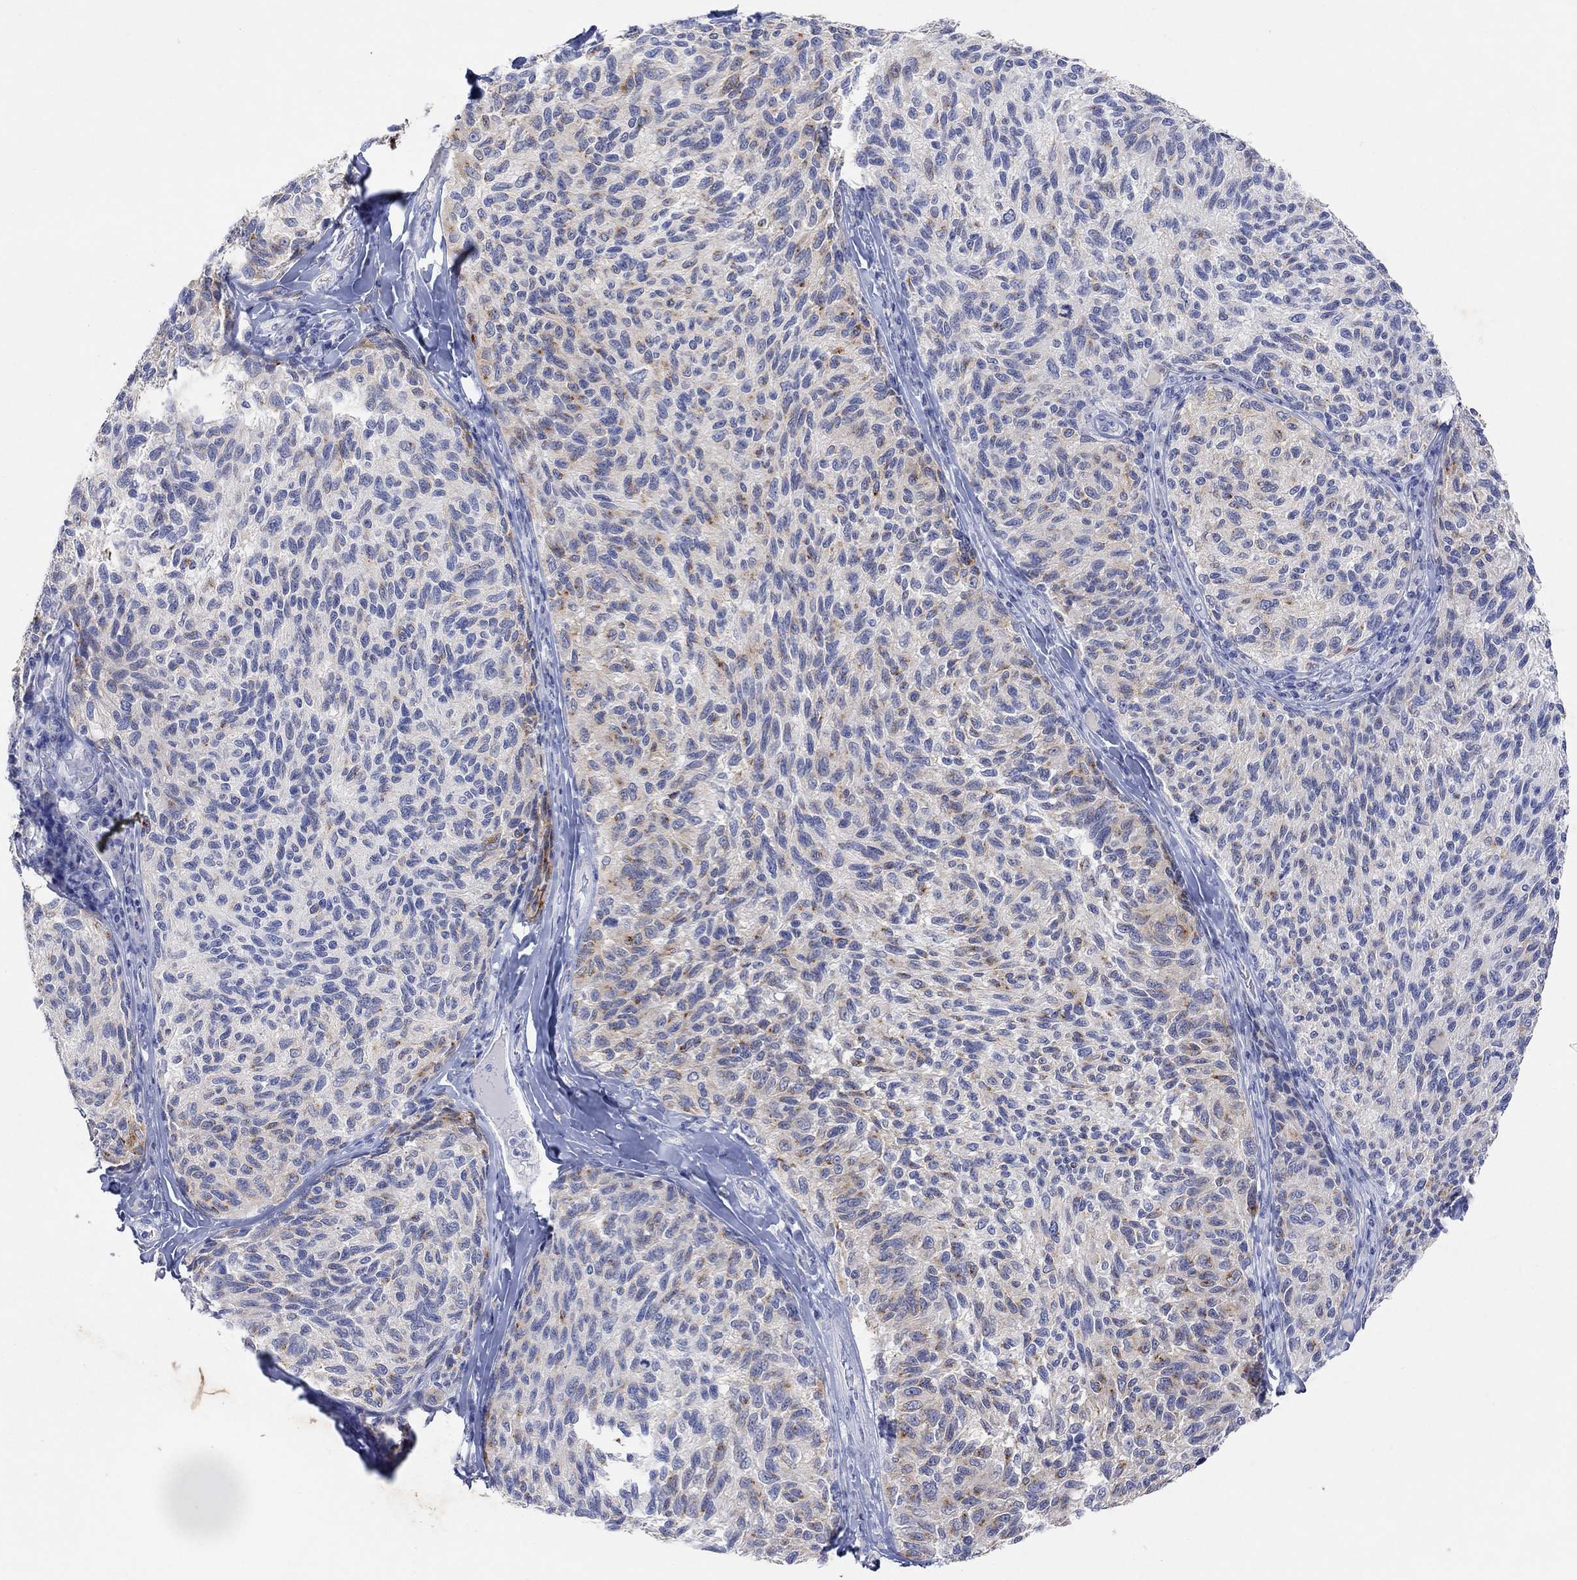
{"staining": {"intensity": "negative", "quantity": "none", "location": "none"}, "tissue": "melanoma", "cell_type": "Tumor cells", "image_type": "cancer", "snomed": [{"axis": "morphology", "description": "Malignant melanoma, NOS"}, {"axis": "topography", "description": "Skin"}], "caption": "The immunohistochemistry micrograph has no significant expression in tumor cells of malignant melanoma tissue. Nuclei are stained in blue.", "gene": "TYR", "patient": {"sex": "female", "age": 73}}